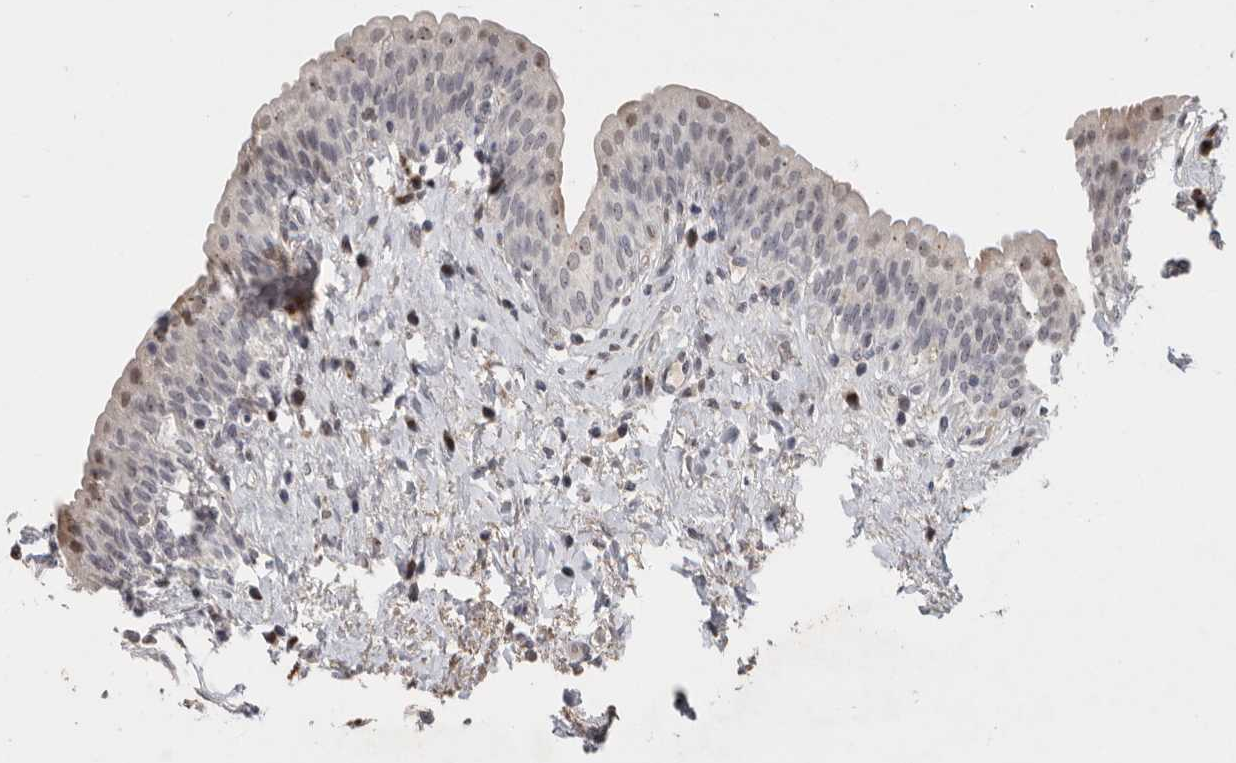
{"staining": {"intensity": "weak", "quantity": "25%-75%", "location": "nuclear"}, "tissue": "urinary bladder", "cell_type": "Urothelial cells", "image_type": "normal", "snomed": [{"axis": "morphology", "description": "Normal tissue, NOS"}, {"axis": "topography", "description": "Urinary bladder"}], "caption": "A high-resolution micrograph shows immunohistochemistry staining of unremarkable urinary bladder, which shows weak nuclear staining in about 25%-75% of urothelial cells. (Stains: DAB (3,3'-diaminobenzidine) in brown, nuclei in blue, Microscopy: brightfield microscopy at high magnification).", "gene": "PCMTD1", "patient": {"sex": "male", "age": 83}}